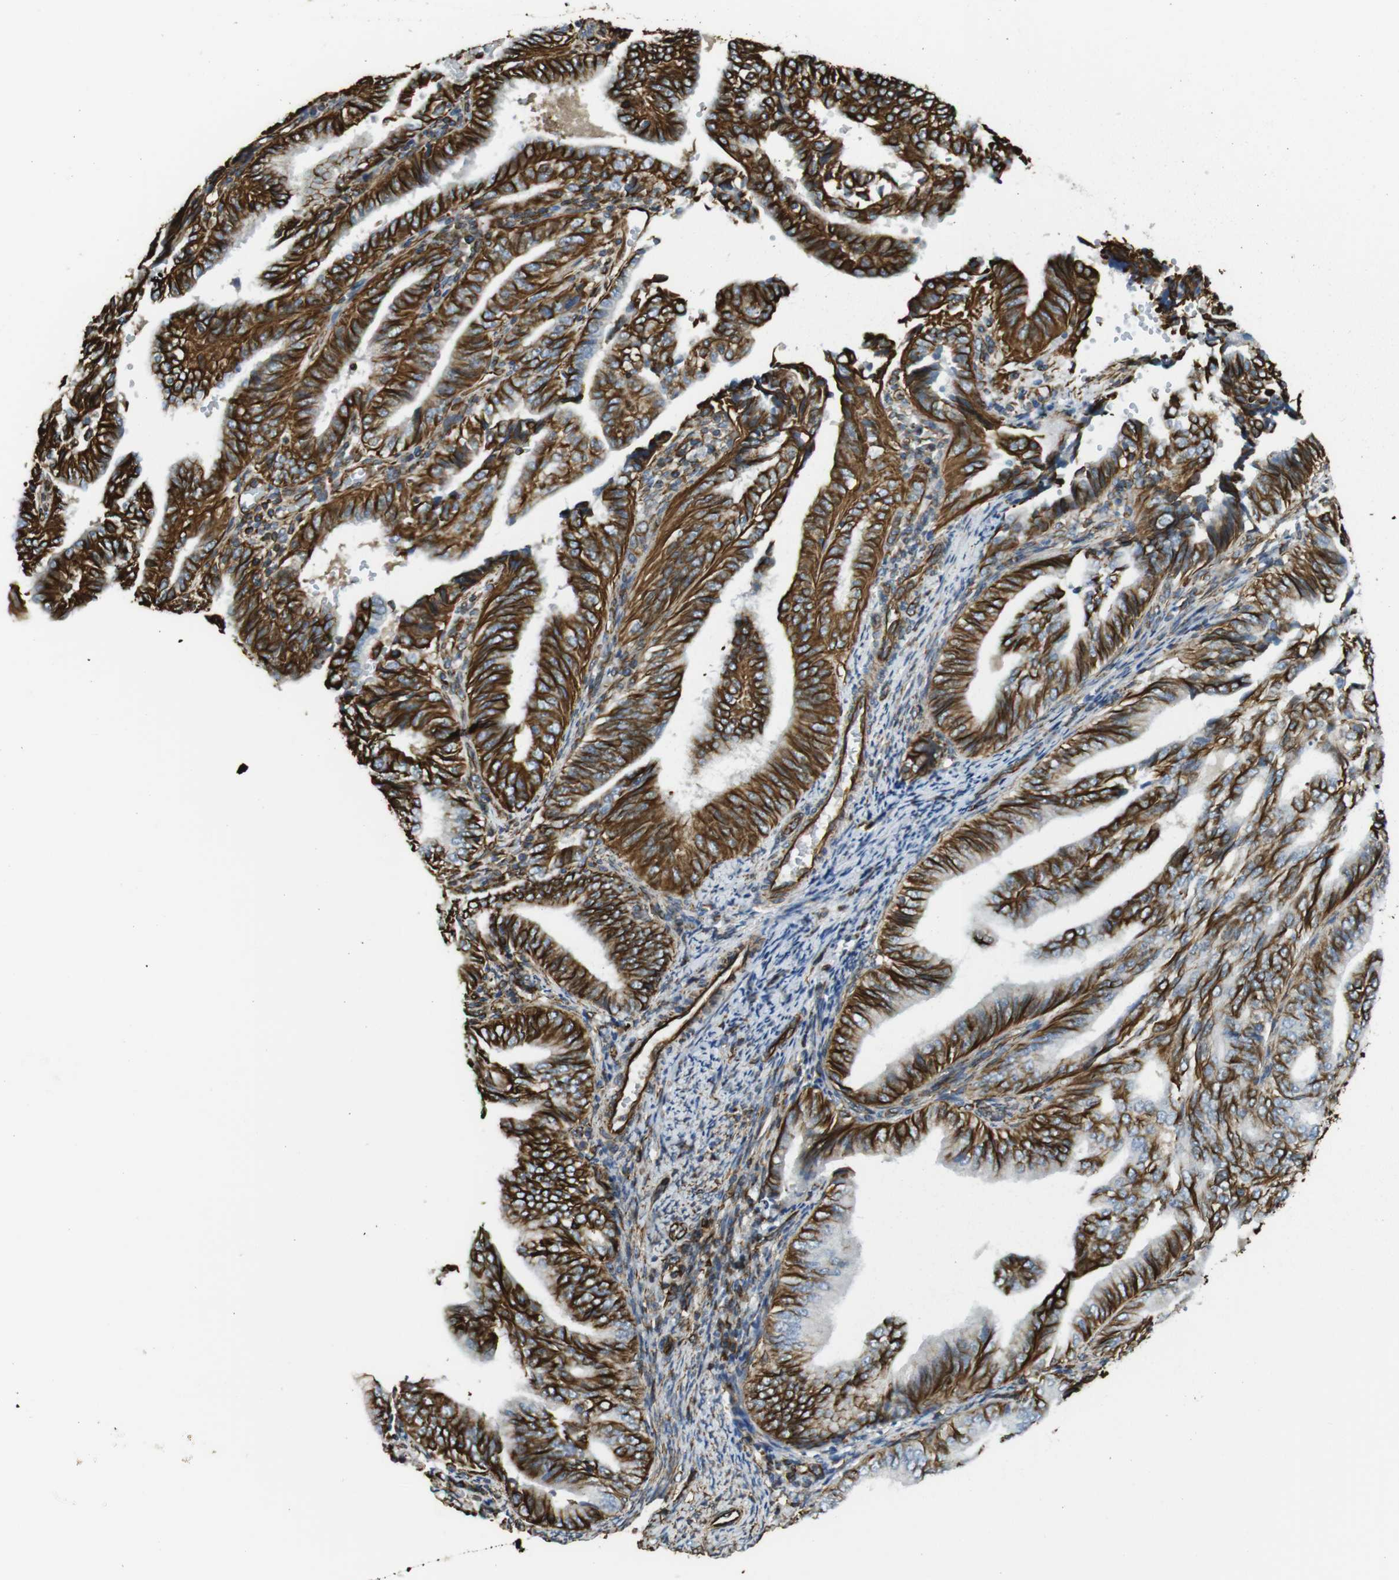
{"staining": {"intensity": "strong", "quantity": ">75%", "location": "cytoplasmic/membranous"}, "tissue": "endometrial cancer", "cell_type": "Tumor cells", "image_type": "cancer", "snomed": [{"axis": "morphology", "description": "Adenocarcinoma, NOS"}, {"axis": "topography", "description": "Endometrium"}], "caption": "This image demonstrates immunohistochemistry (IHC) staining of human endometrial cancer, with high strong cytoplasmic/membranous positivity in approximately >75% of tumor cells.", "gene": "RALGPS1", "patient": {"sex": "female", "age": 58}}